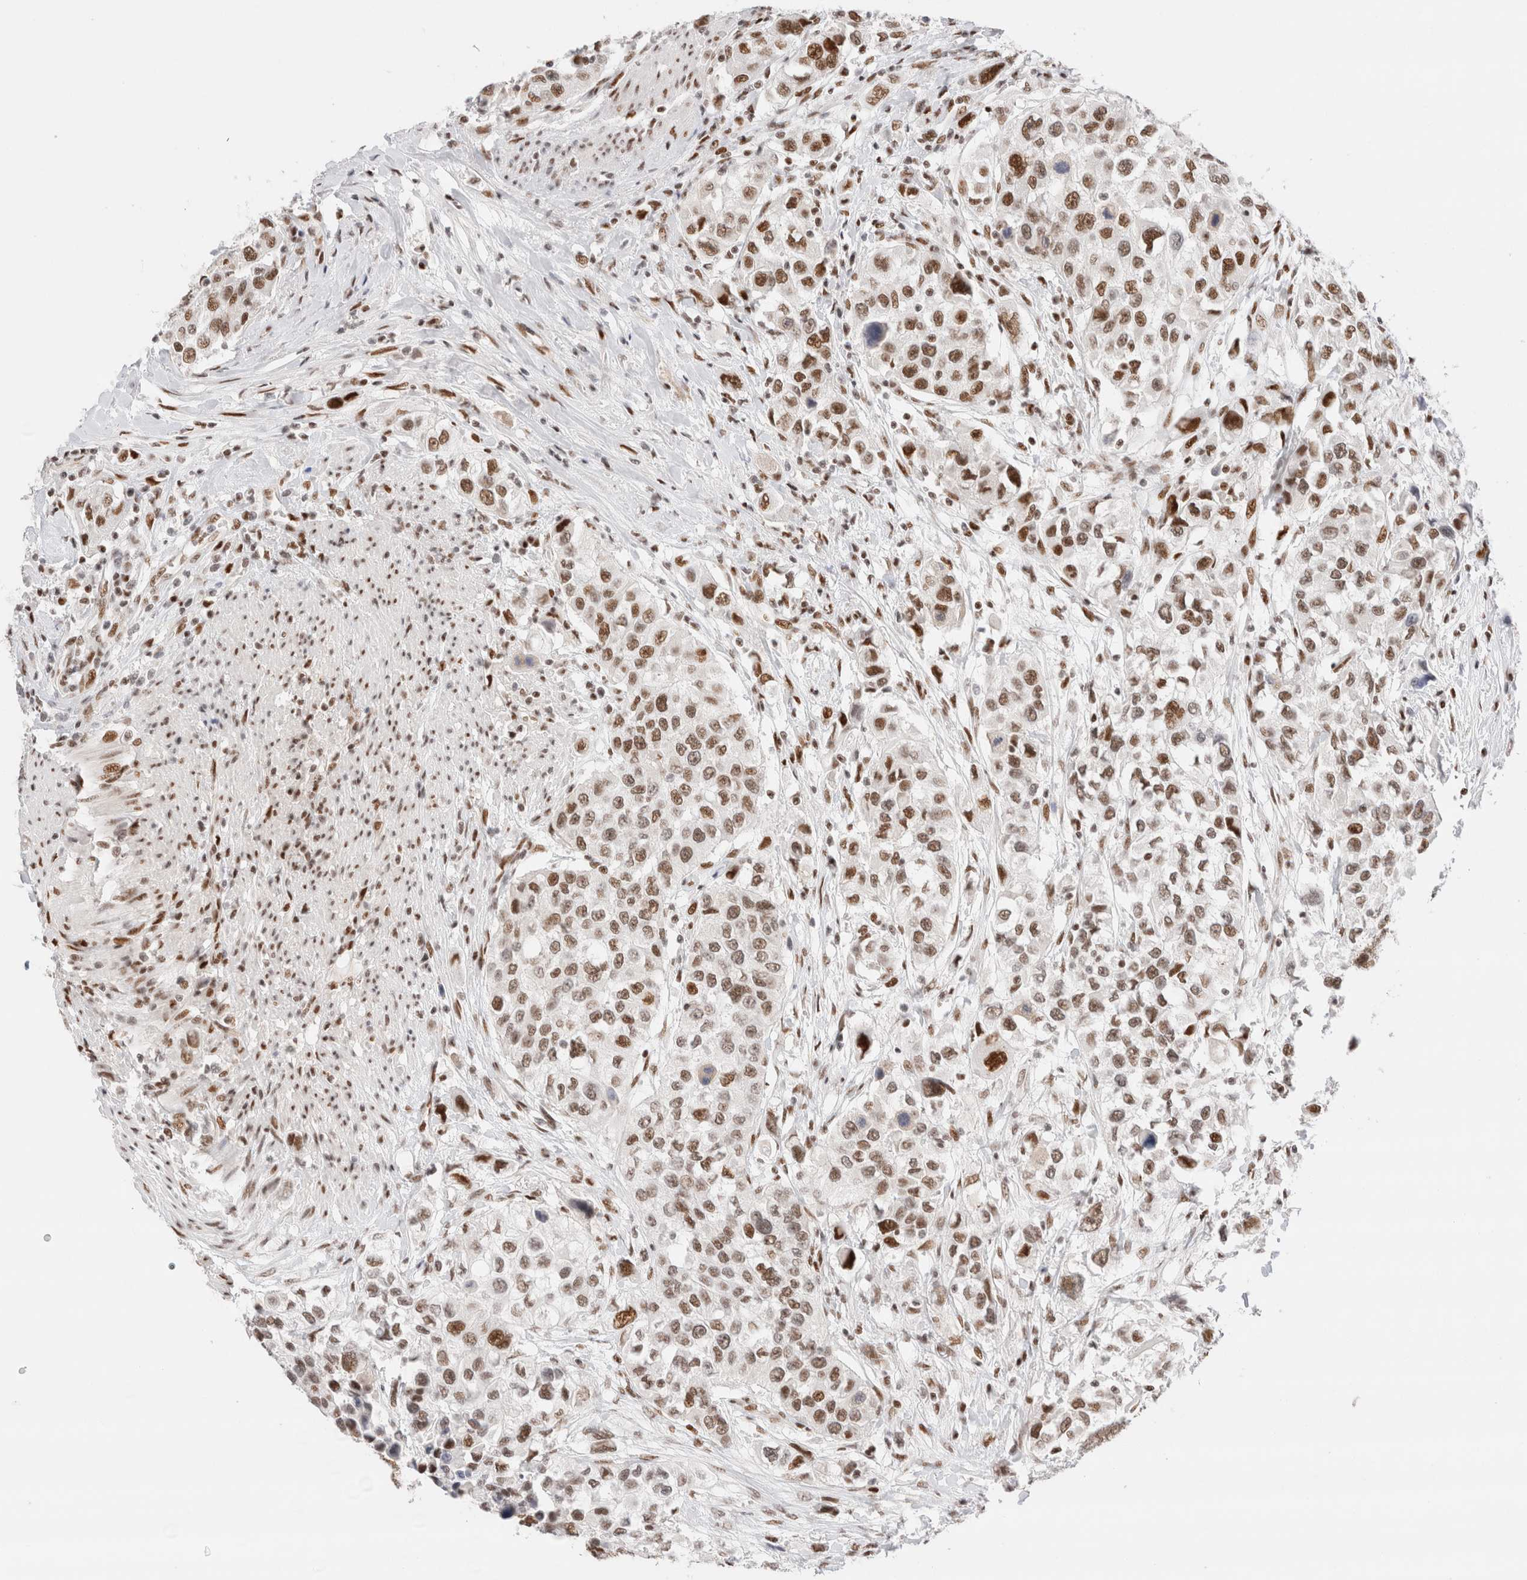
{"staining": {"intensity": "moderate", "quantity": ">75%", "location": "nuclear"}, "tissue": "urothelial cancer", "cell_type": "Tumor cells", "image_type": "cancer", "snomed": [{"axis": "morphology", "description": "Urothelial carcinoma, High grade"}, {"axis": "topography", "description": "Urinary bladder"}], "caption": "This image exhibits urothelial cancer stained with immunohistochemistry to label a protein in brown. The nuclear of tumor cells show moderate positivity for the protein. Nuclei are counter-stained blue.", "gene": "ZNF282", "patient": {"sex": "female", "age": 80}}